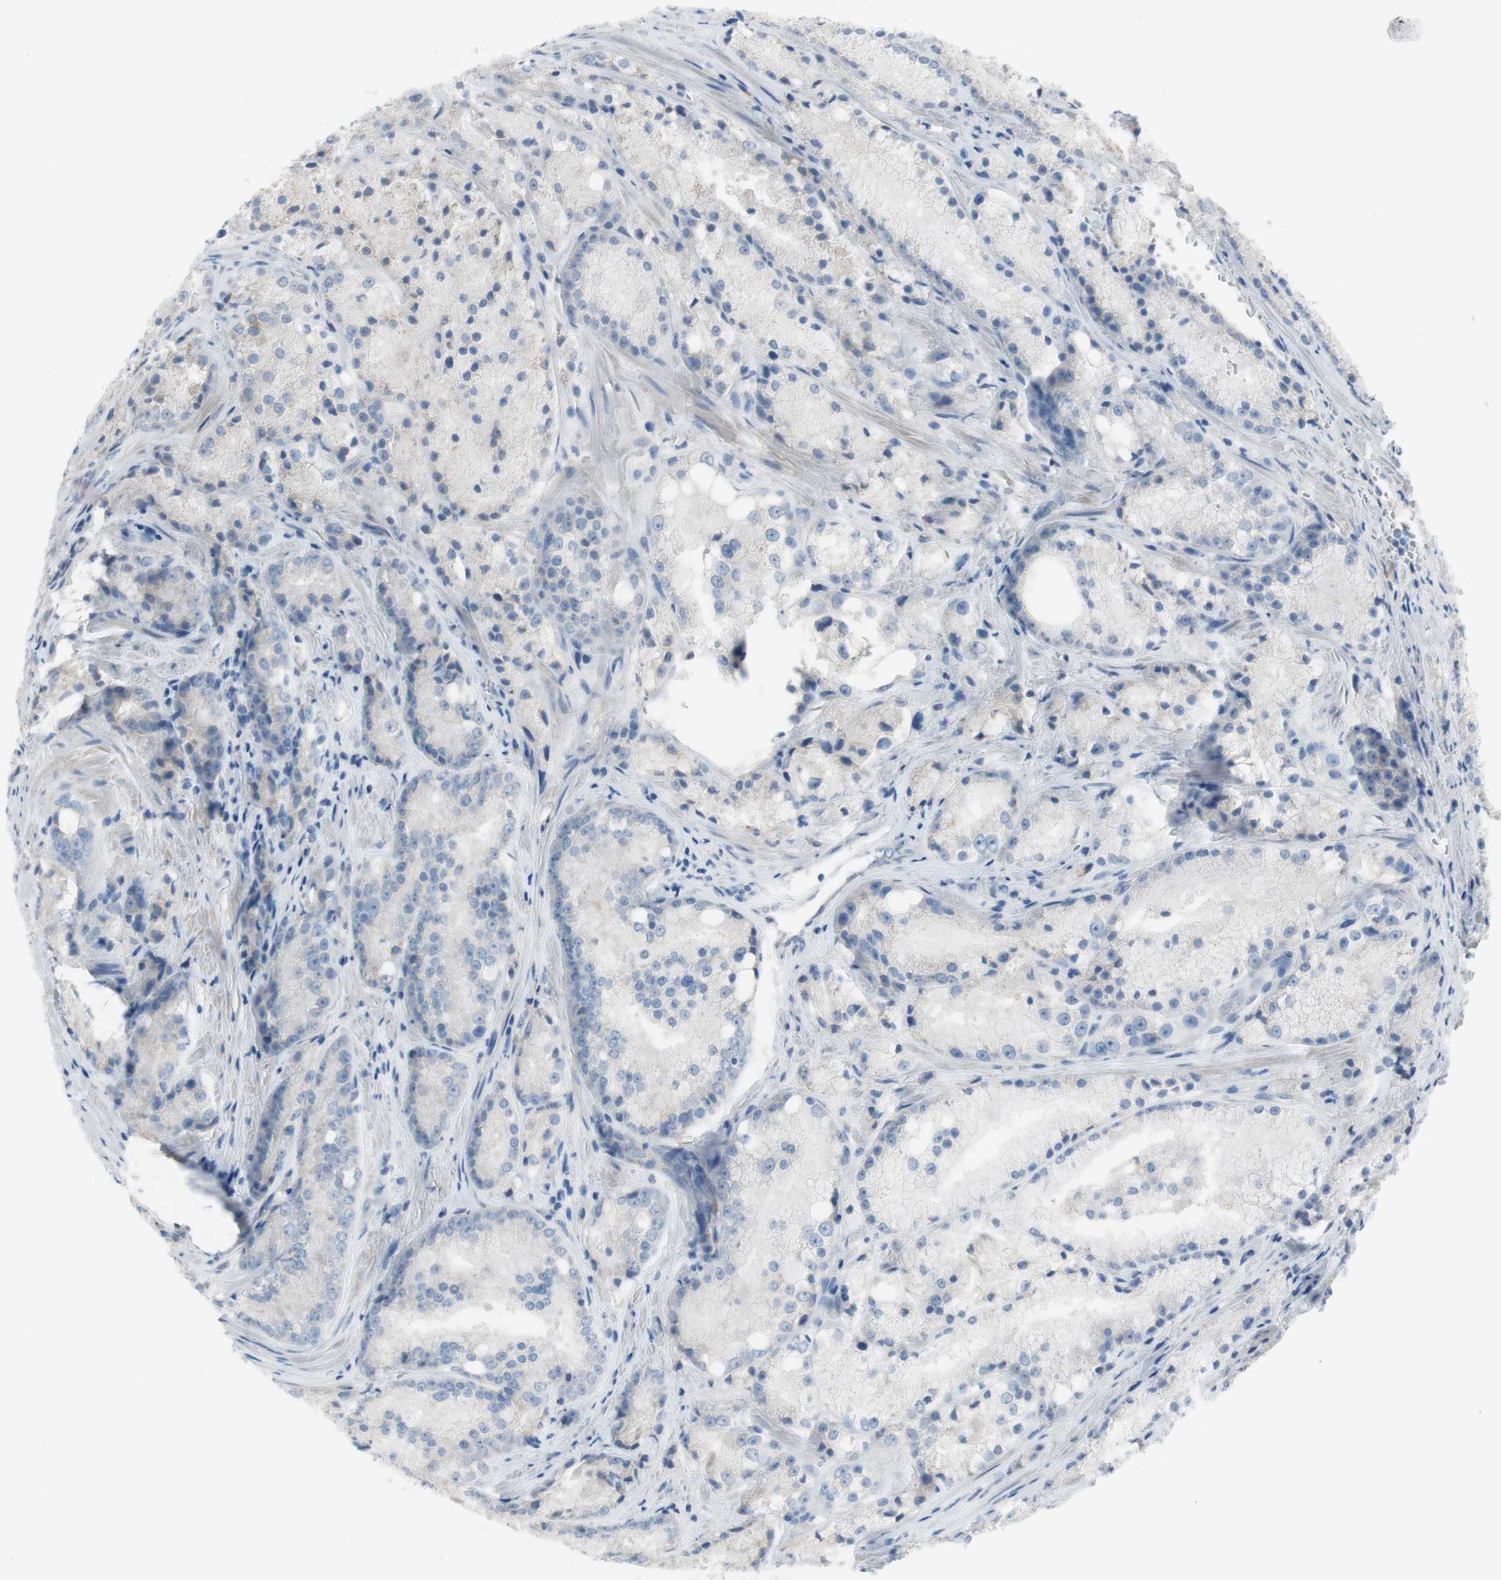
{"staining": {"intensity": "negative", "quantity": "none", "location": "none"}, "tissue": "prostate cancer", "cell_type": "Tumor cells", "image_type": "cancer", "snomed": [{"axis": "morphology", "description": "Adenocarcinoma, Low grade"}, {"axis": "topography", "description": "Prostate"}], "caption": "Immunohistochemical staining of human prostate cancer demonstrates no significant staining in tumor cells.", "gene": "FDFT1", "patient": {"sex": "male", "age": 64}}